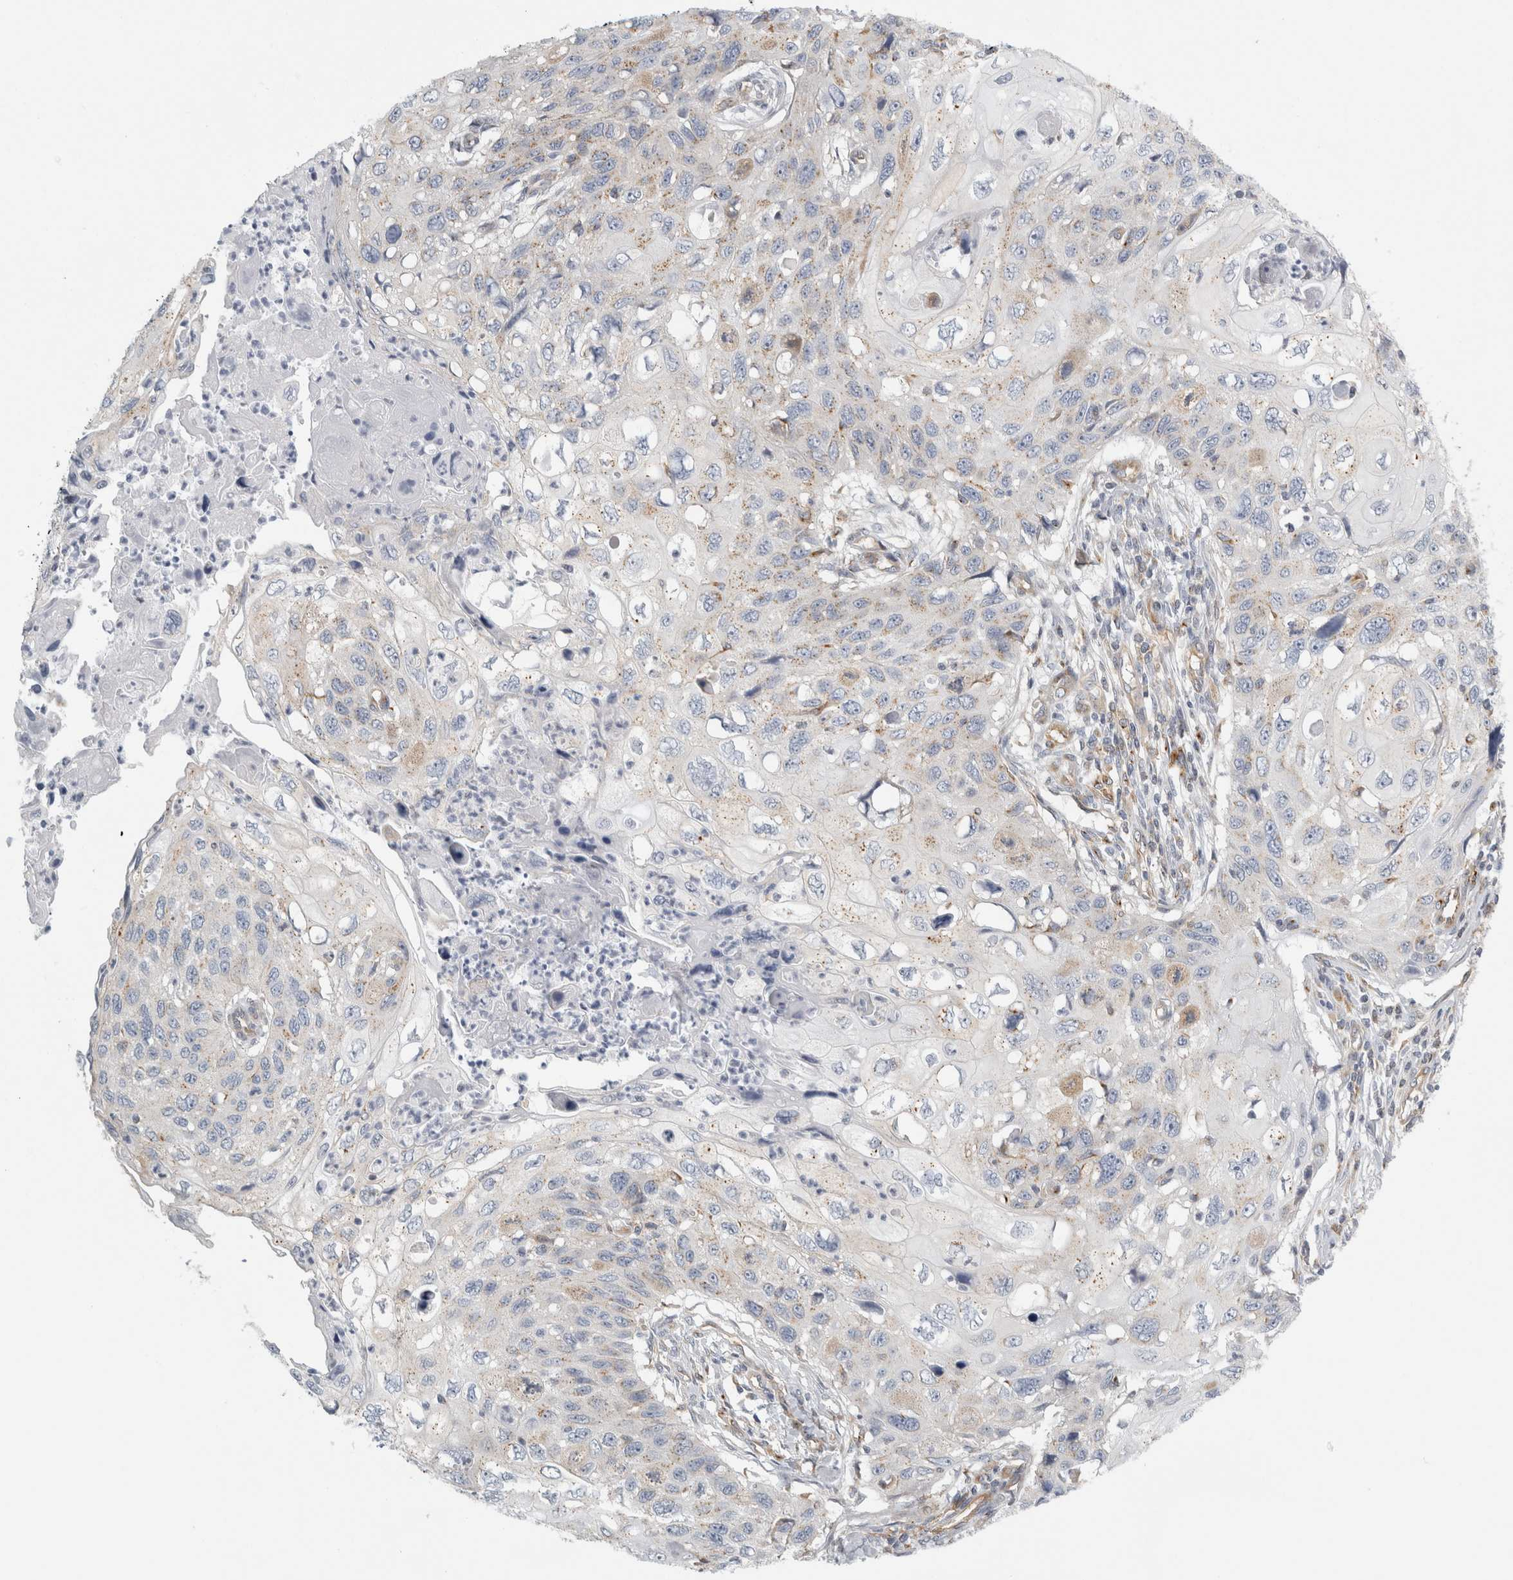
{"staining": {"intensity": "negative", "quantity": "none", "location": "none"}, "tissue": "cervical cancer", "cell_type": "Tumor cells", "image_type": "cancer", "snomed": [{"axis": "morphology", "description": "Squamous cell carcinoma, NOS"}, {"axis": "topography", "description": "Cervix"}], "caption": "Photomicrograph shows no protein staining in tumor cells of cervical squamous cell carcinoma tissue.", "gene": "PEX6", "patient": {"sex": "female", "age": 70}}